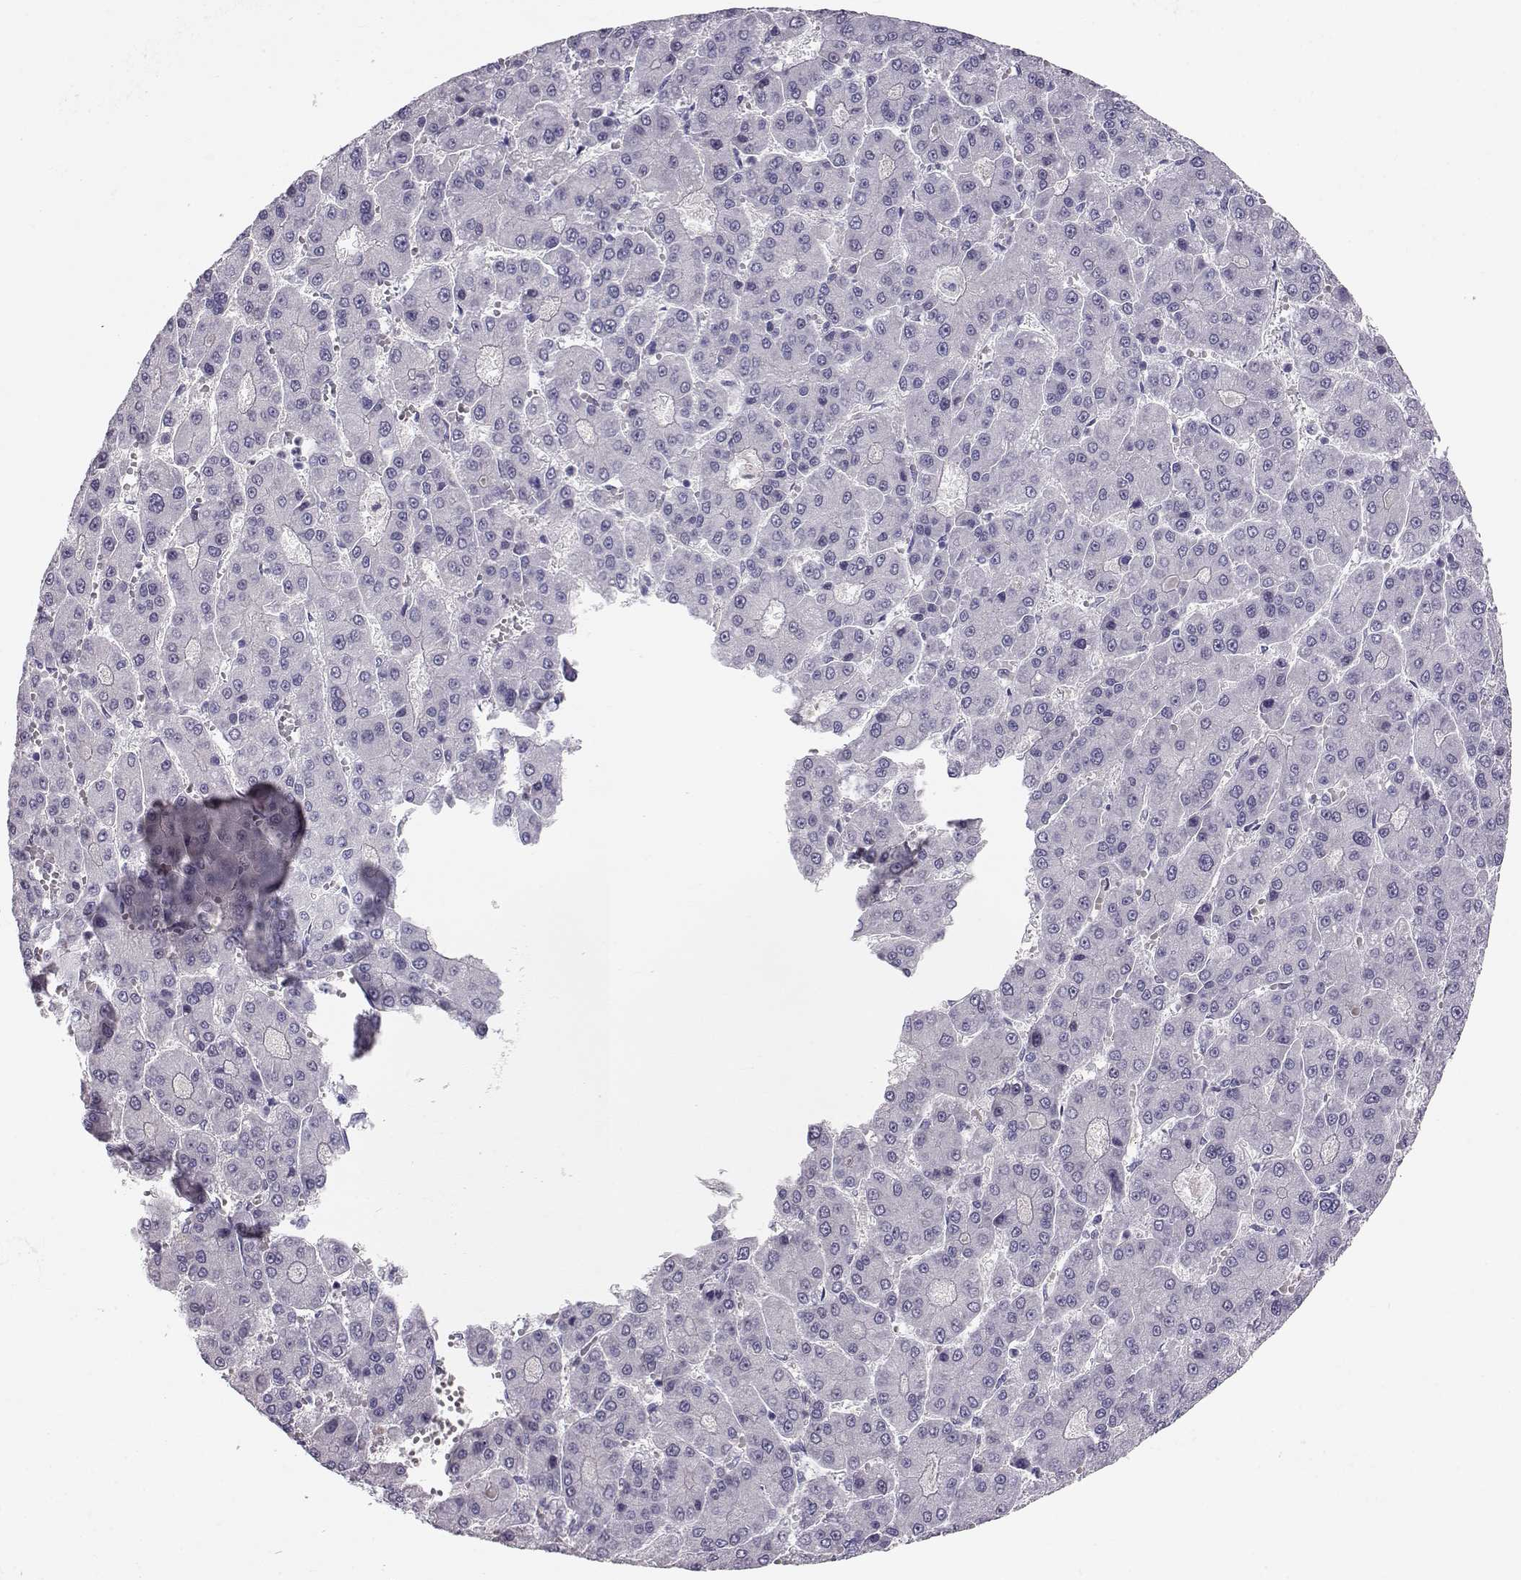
{"staining": {"intensity": "negative", "quantity": "none", "location": "none"}, "tissue": "liver cancer", "cell_type": "Tumor cells", "image_type": "cancer", "snomed": [{"axis": "morphology", "description": "Carcinoma, Hepatocellular, NOS"}, {"axis": "topography", "description": "Liver"}], "caption": "IHC histopathology image of hepatocellular carcinoma (liver) stained for a protein (brown), which reveals no staining in tumor cells.", "gene": "GPR26", "patient": {"sex": "male", "age": 70}}